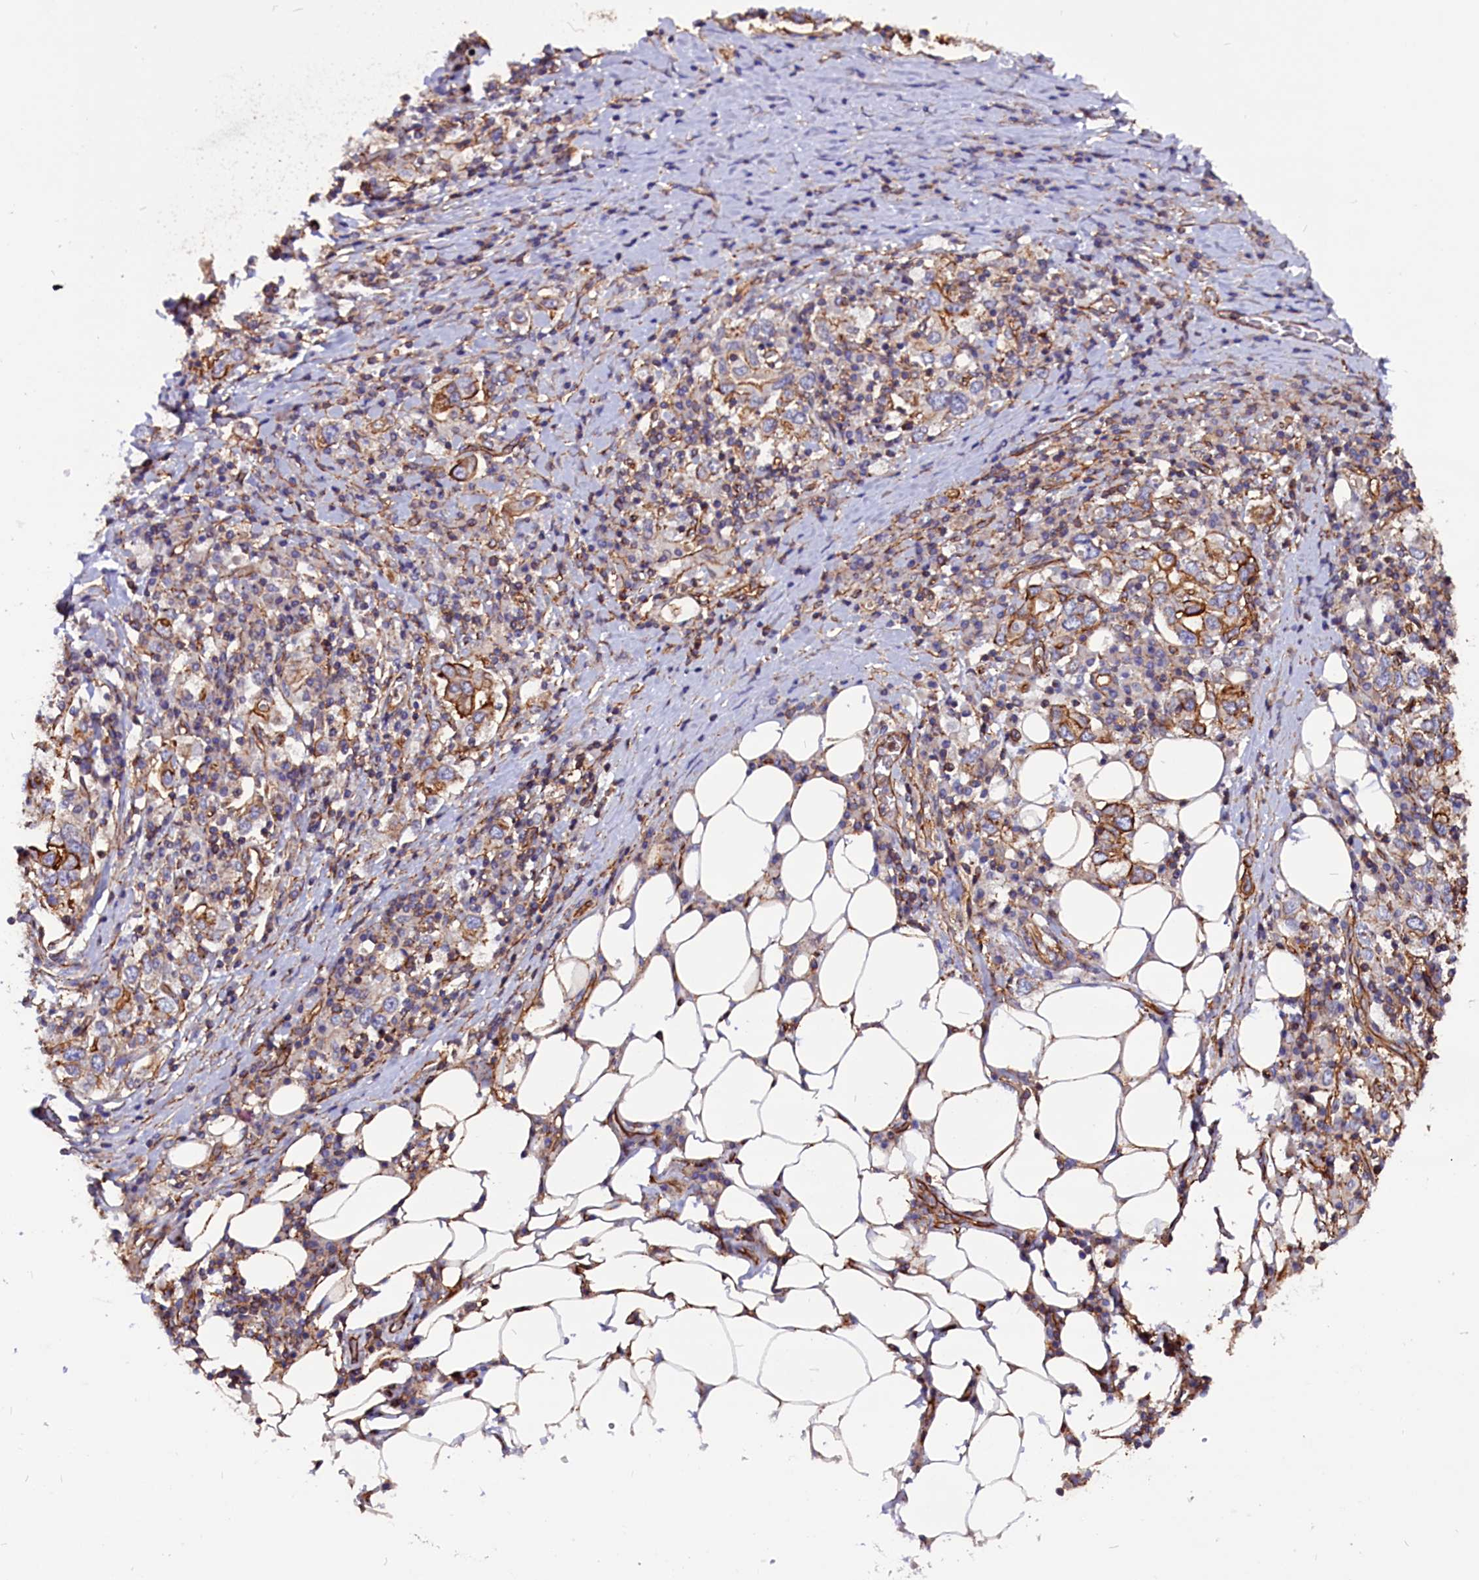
{"staining": {"intensity": "moderate", "quantity": ">75%", "location": "cytoplasmic/membranous"}, "tissue": "stomach cancer", "cell_type": "Tumor cells", "image_type": "cancer", "snomed": [{"axis": "morphology", "description": "Adenocarcinoma, NOS"}, {"axis": "topography", "description": "Stomach, upper"}, {"axis": "topography", "description": "Stomach"}], "caption": "This image demonstrates immunohistochemistry staining of human stomach adenocarcinoma, with medium moderate cytoplasmic/membranous expression in about >75% of tumor cells.", "gene": "ZNF749", "patient": {"sex": "male", "age": 62}}